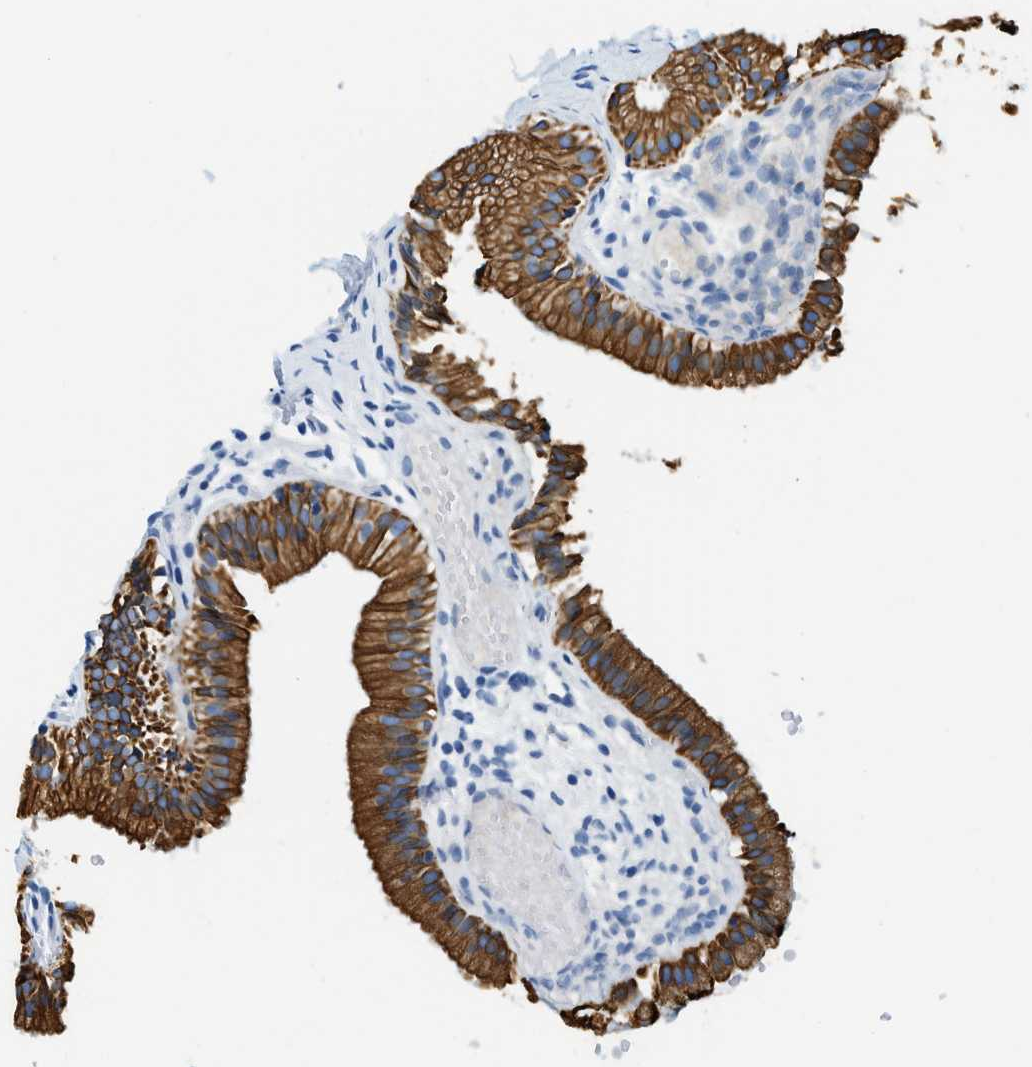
{"staining": {"intensity": "strong", "quantity": ">75%", "location": "cytoplasmic/membranous"}, "tissue": "gallbladder", "cell_type": "Glandular cells", "image_type": "normal", "snomed": [{"axis": "morphology", "description": "Normal tissue, NOS"}, {"axis": "topography", "description": "Gallbladder"}], "caption": "IHC staining of benign gallbladder, which shows high levels of strong cytoplasmic/membranous positivity in about >75% of glandular cells indicating strong cytoplasmic/membranous protein staining. The staining was performed using DAB (3,3'-diaminobenzidine) (brown) for protein detection and nuclei were counterstained in hematoxylin (blue).", "gene": "STXBP2", "patient": {"sex": "female", "age": 26}}